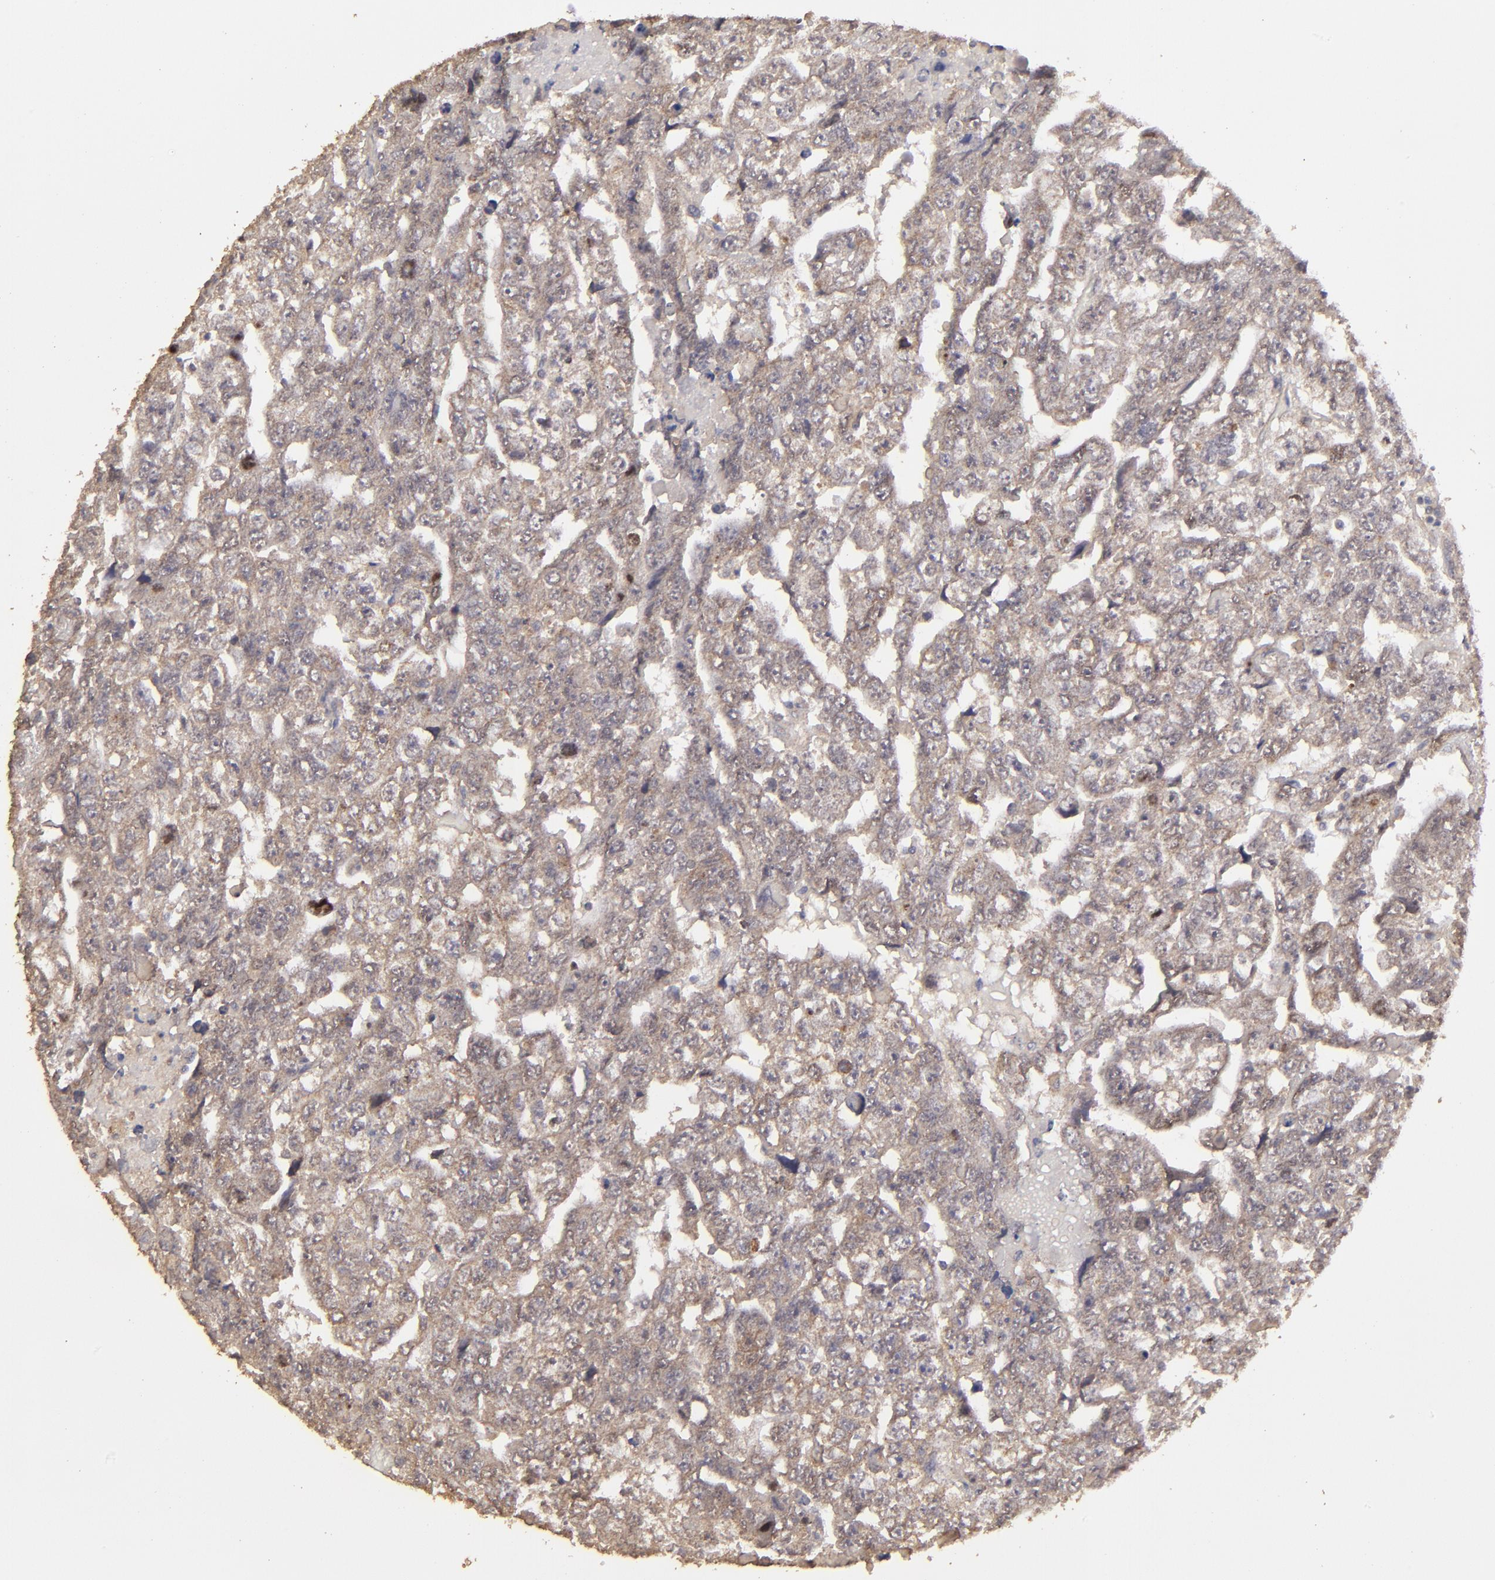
{"staining": {"intensity": "weak", "quantity": ">75%", "location": "cytoplasmic/membranous"}, "tissue": "testis cancer", "cell_type": "Tumor cells", "image_type": "cancer", "snomed": [{"axis": "morphology", "description": "Carcinoma, Embryonal, NOS"}, {"axis": "topography", "description": "Testis"}], "caption": "Immunohistochemistry (IHC) (DAB) staining of testis cancer (embryonal carcinoma) shows weak cytoplasmic/membranous protein positivity in about >75% of tumor cells.", "gene": "FAT1", "patient": {"sex": "male", "age": 36}}